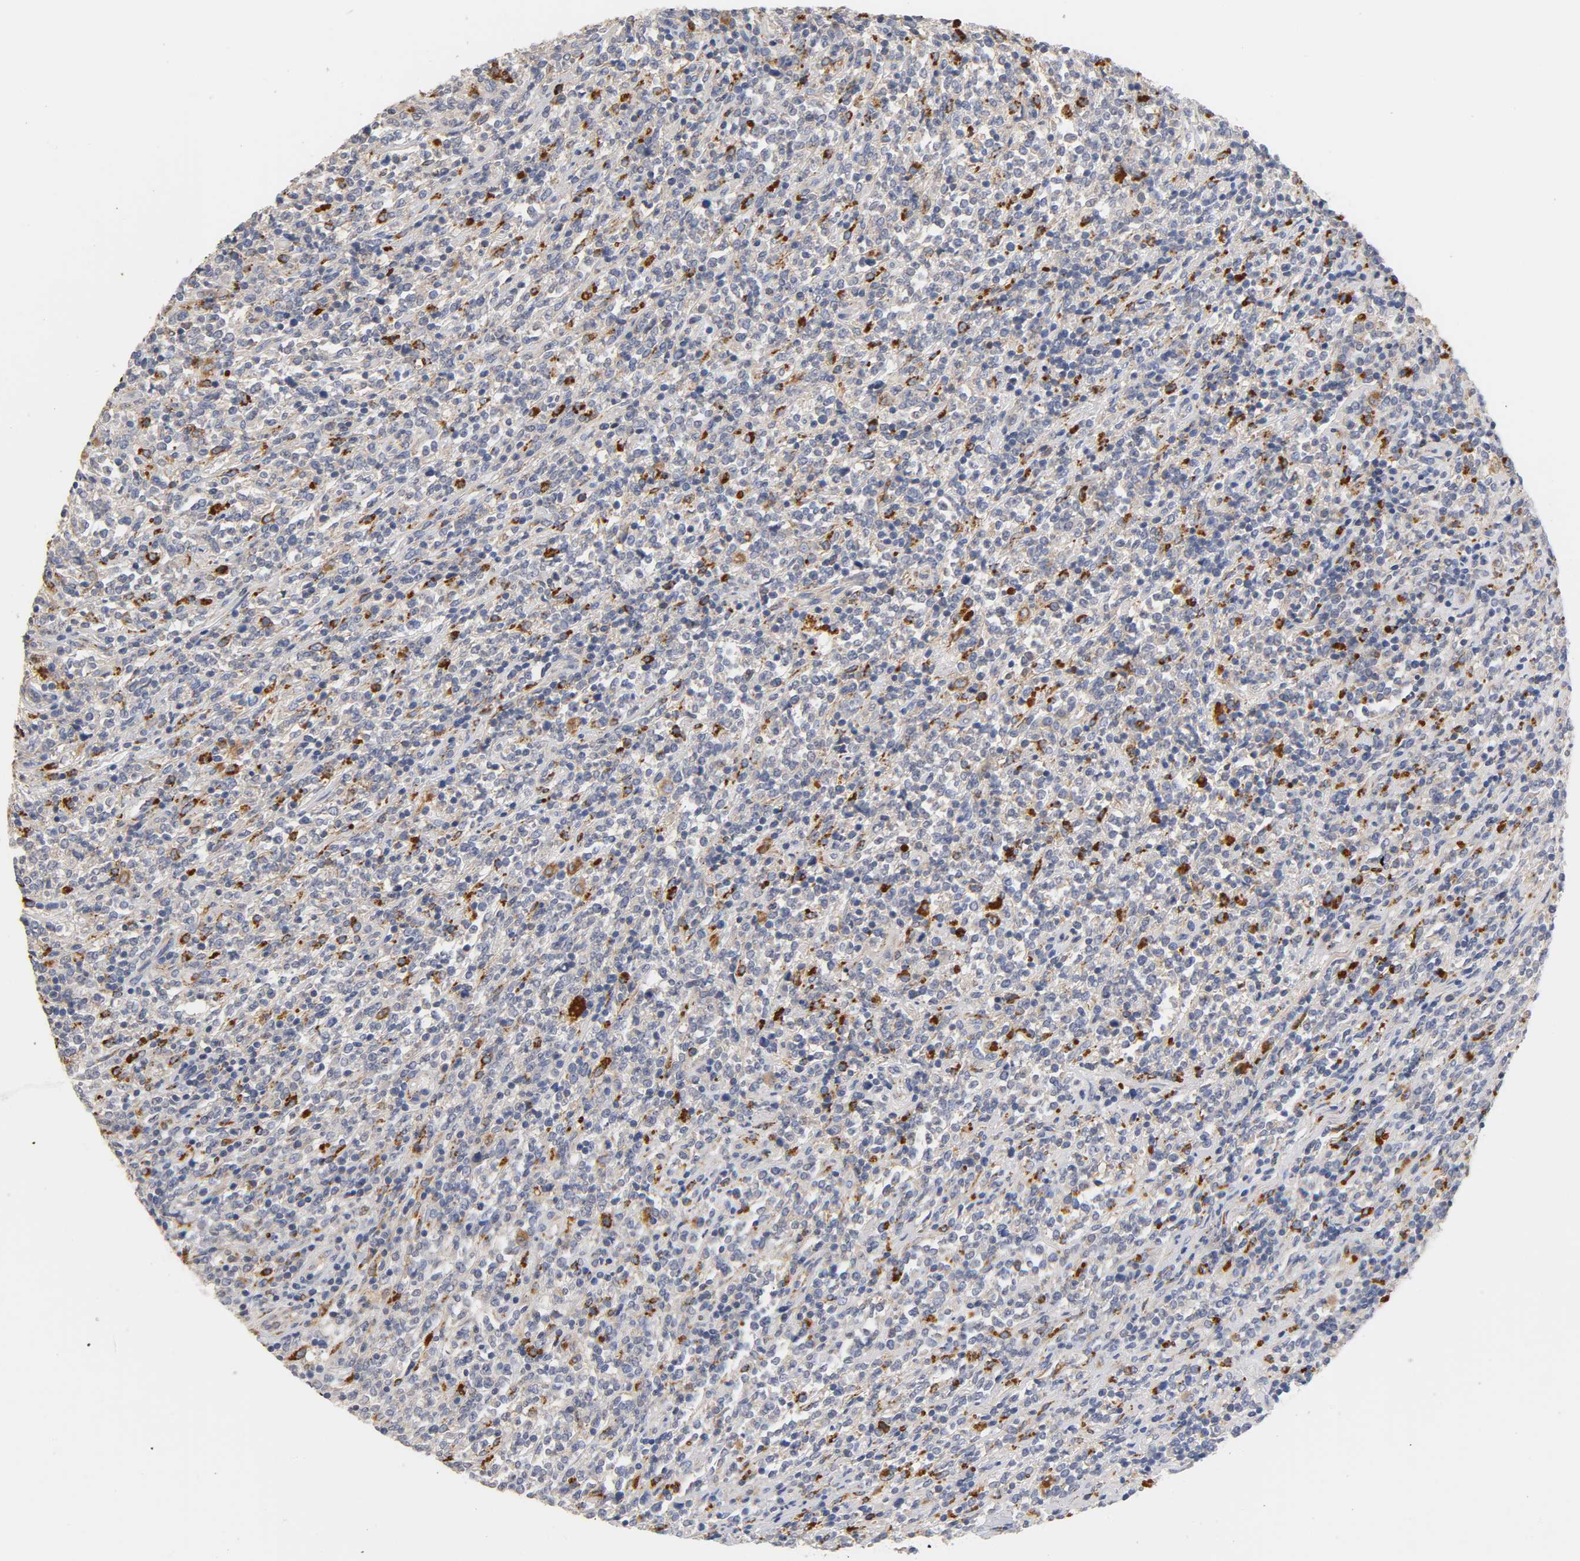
{"staining": {"intensity": "moderate", "quantity": "<25%", "location": "cytoplasmic/membranous"}, "tissue": "lymphoma", "cell_type": "Tumor cells", "image_type": "cancer", "snomed": [{"axis": "morphology", "description": "Malignant lymphoma, non-Hodgkin's type, High grade"}, {"axis": "topography", "description": "Soft tissue"}], "caption": "Immunohistochemistry (IHC) (DAB) staining of human high-grade malignant lymphoma, non-Hodgkin's type displays moderate cytoplasmic/membranous protein staining in about <25% of tumor cells.", "gene": "SEMA5A", "patient": {"sex": "male", "age": 18}}